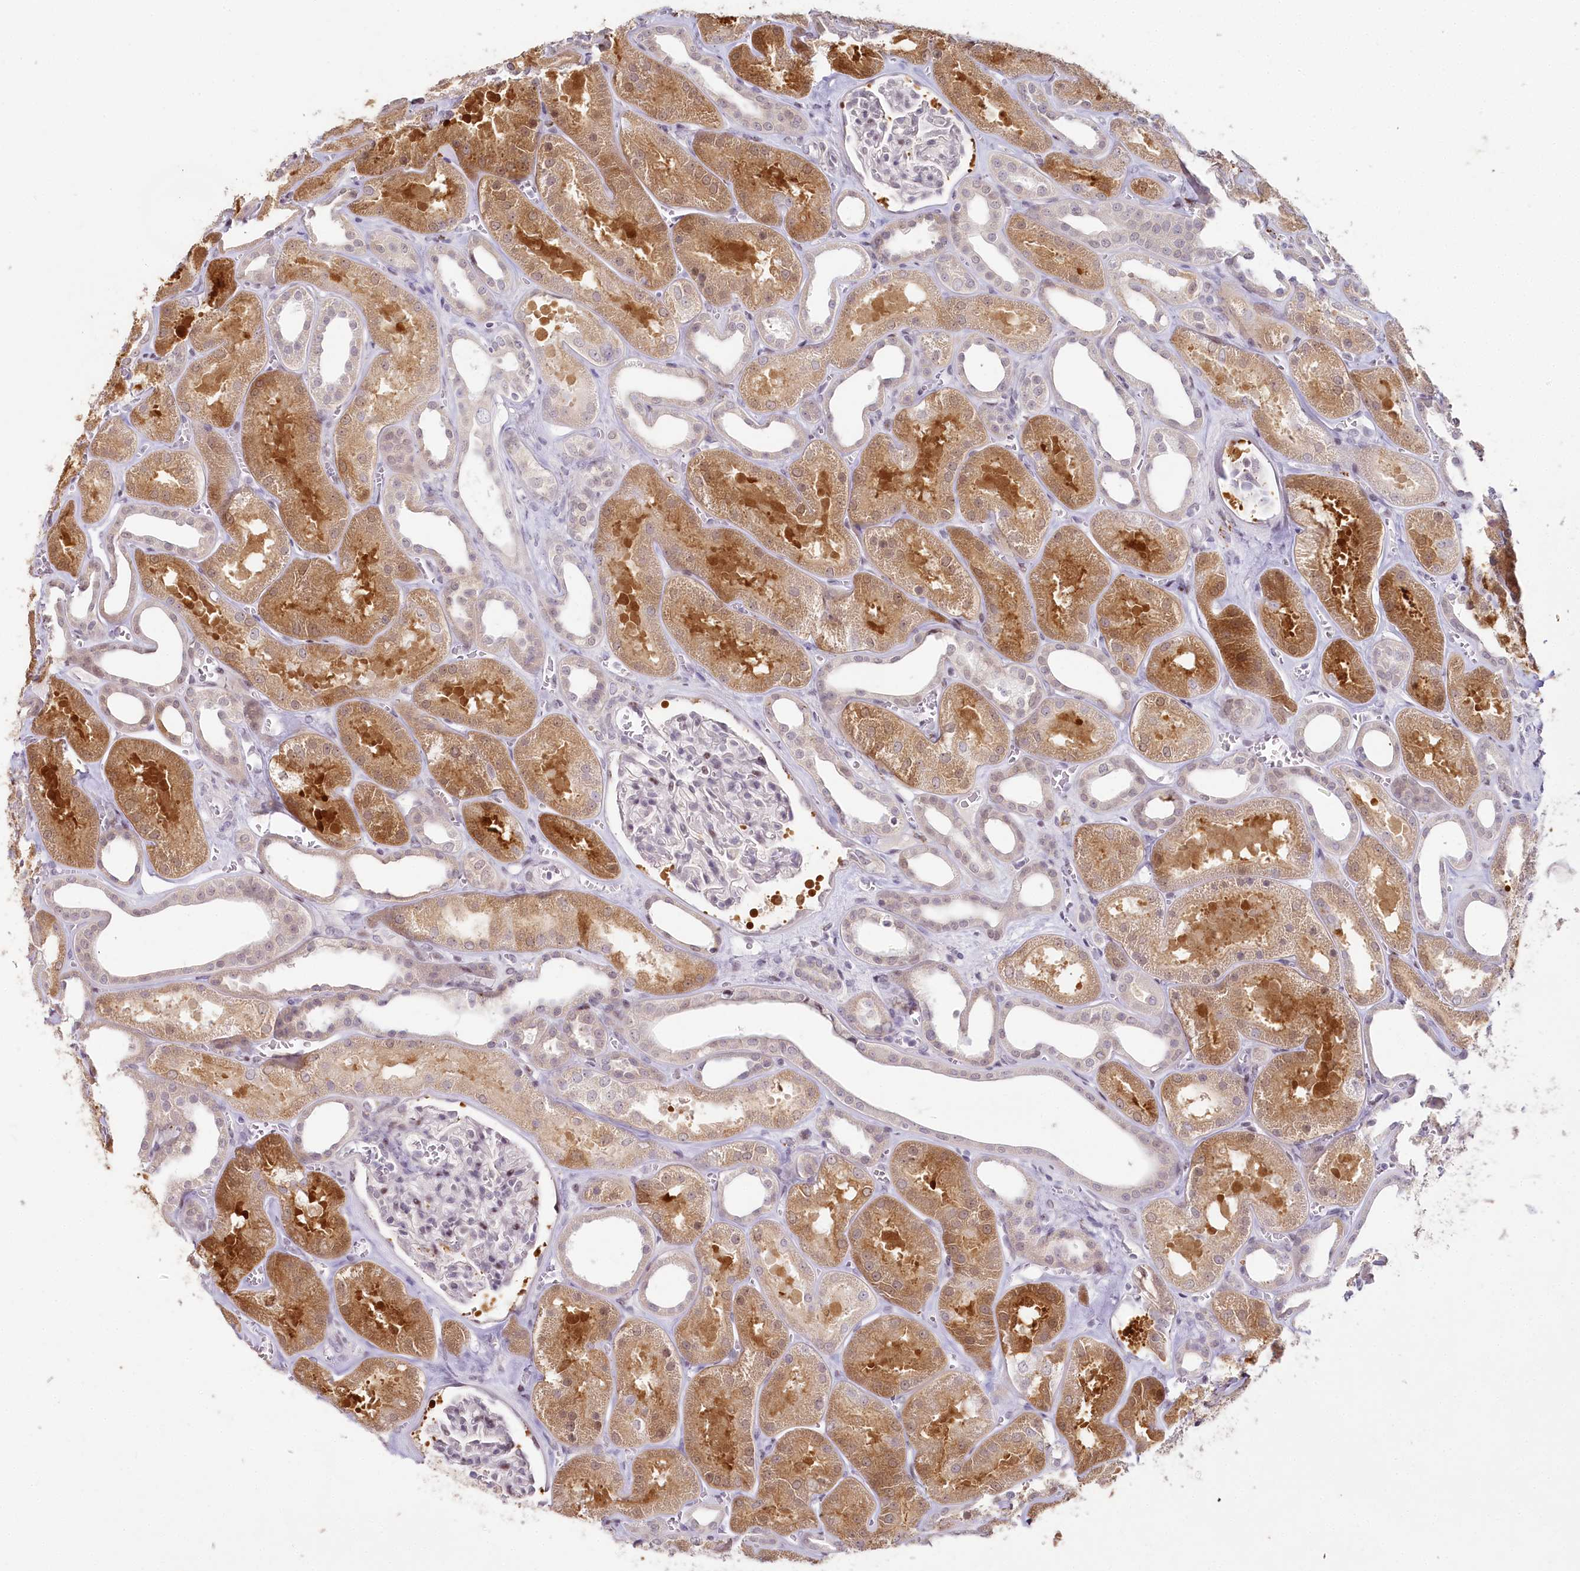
{"staining": {"intensity": "weak", "quantity": "<25%", "location": "nuclear"}, "tissue": "kidney", "cell_type": "Cells in glomeruli", "image_type": "normal", "snomed": [{"axis": "morphology", "description": "Normal tissue, NOS"}, {"axis": "morphology", "description": "Adenocarcinoma, NOS"}, {"axis": "topography", "description": "Kidney"}], "caption": "Immunohistochemistry of normal kidney shows no staining in cells in glomeruli.", "gene": "HPD", "patient": {"sex": "female", "age": 68}}